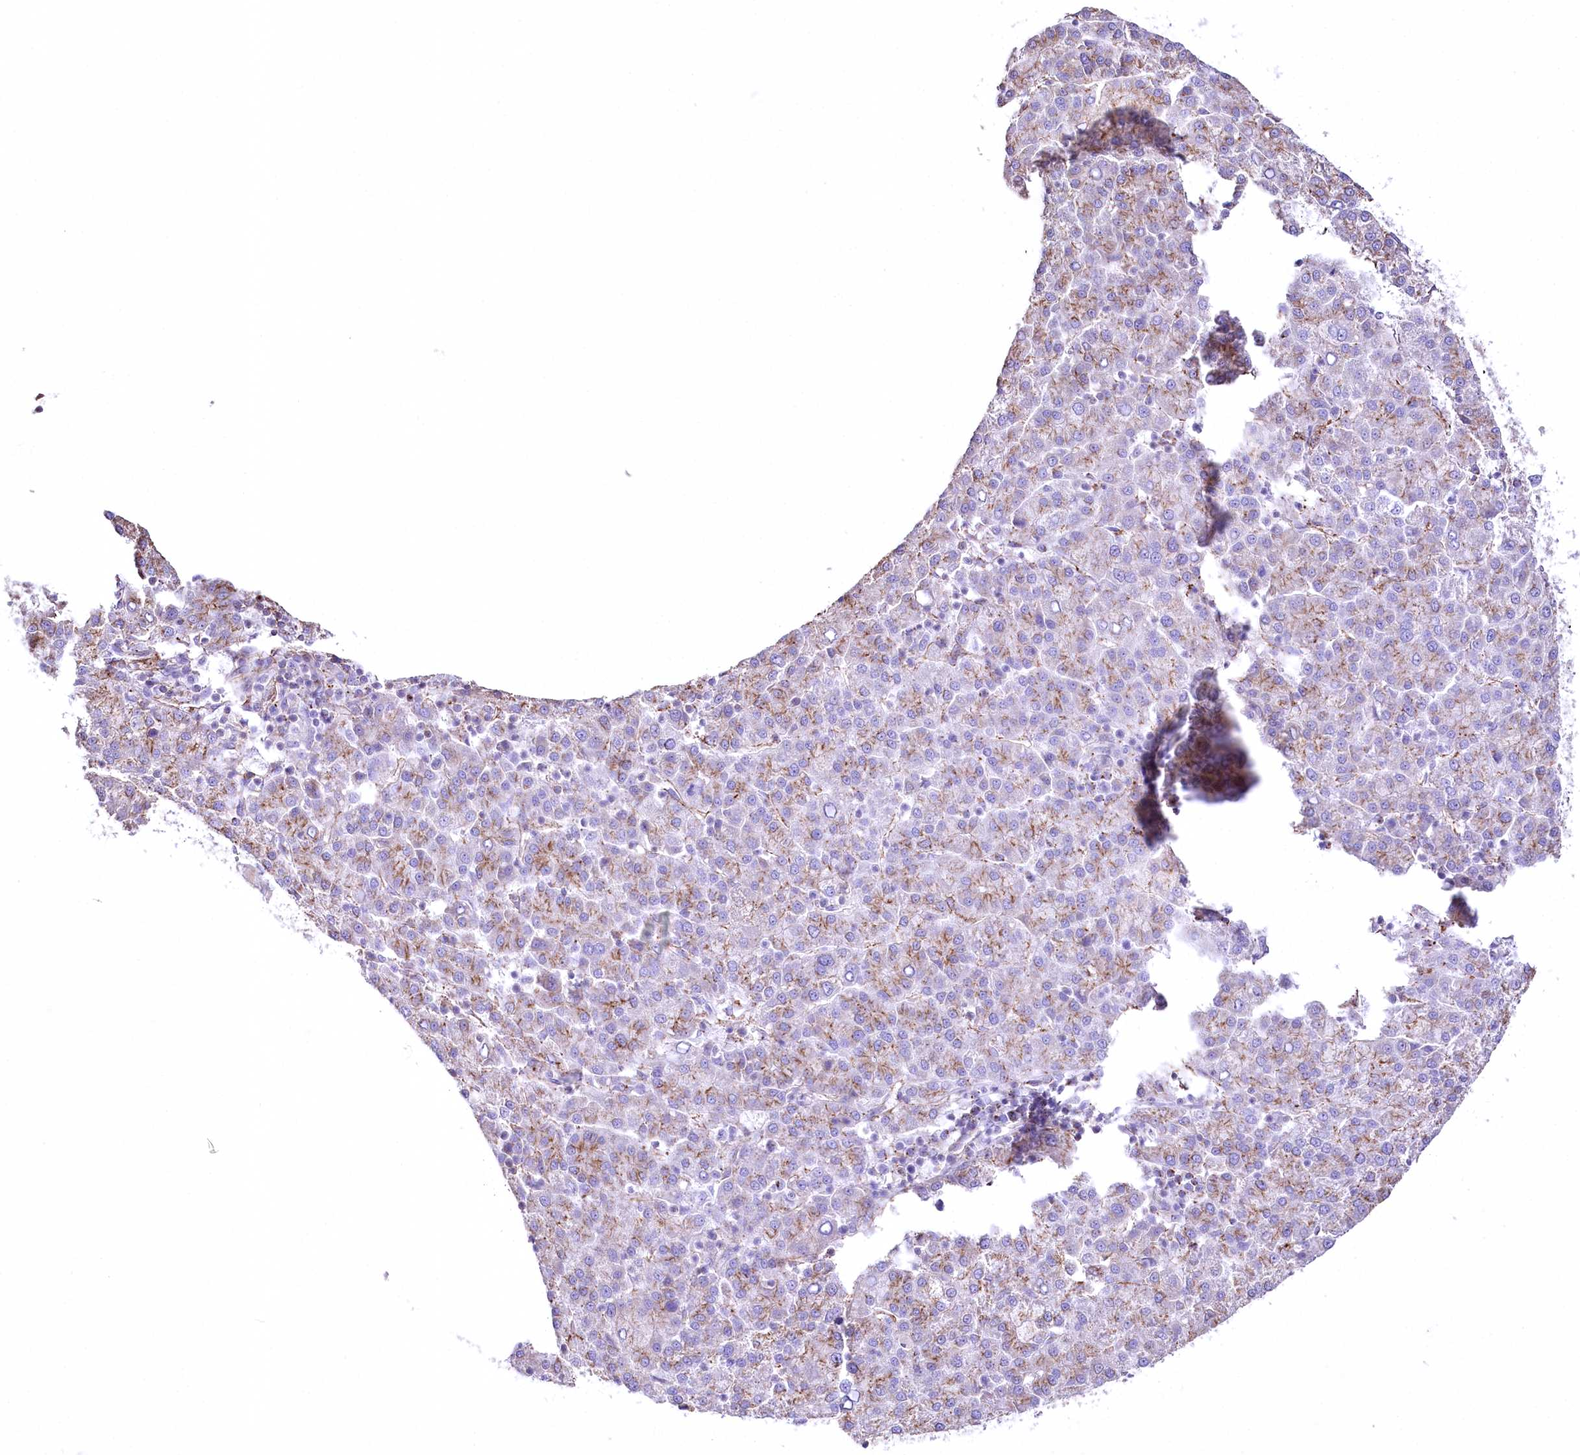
{"staining": {"intensity": "moderate", "quantity": "25%-75%", "location": "cytoplasmic/membranous"}, "tissue": "liver cancer", "cell_type": "Tumor cells", "image_type": "cancer", "snomed": [{"axis": "morphology", "description": "Carcinoma, Hepatocellular, NOS"}, {"axis": "topography", "description": "Liver"}], "caption": "Approximately 25%-75% of tumor cells in liver cancer display moderate cytoplasmic/membranous protein expression as visualized by brown immunohistochemical staining.", "gene": "FAM216A", "patient": {"sex": "female", "age": 58}}